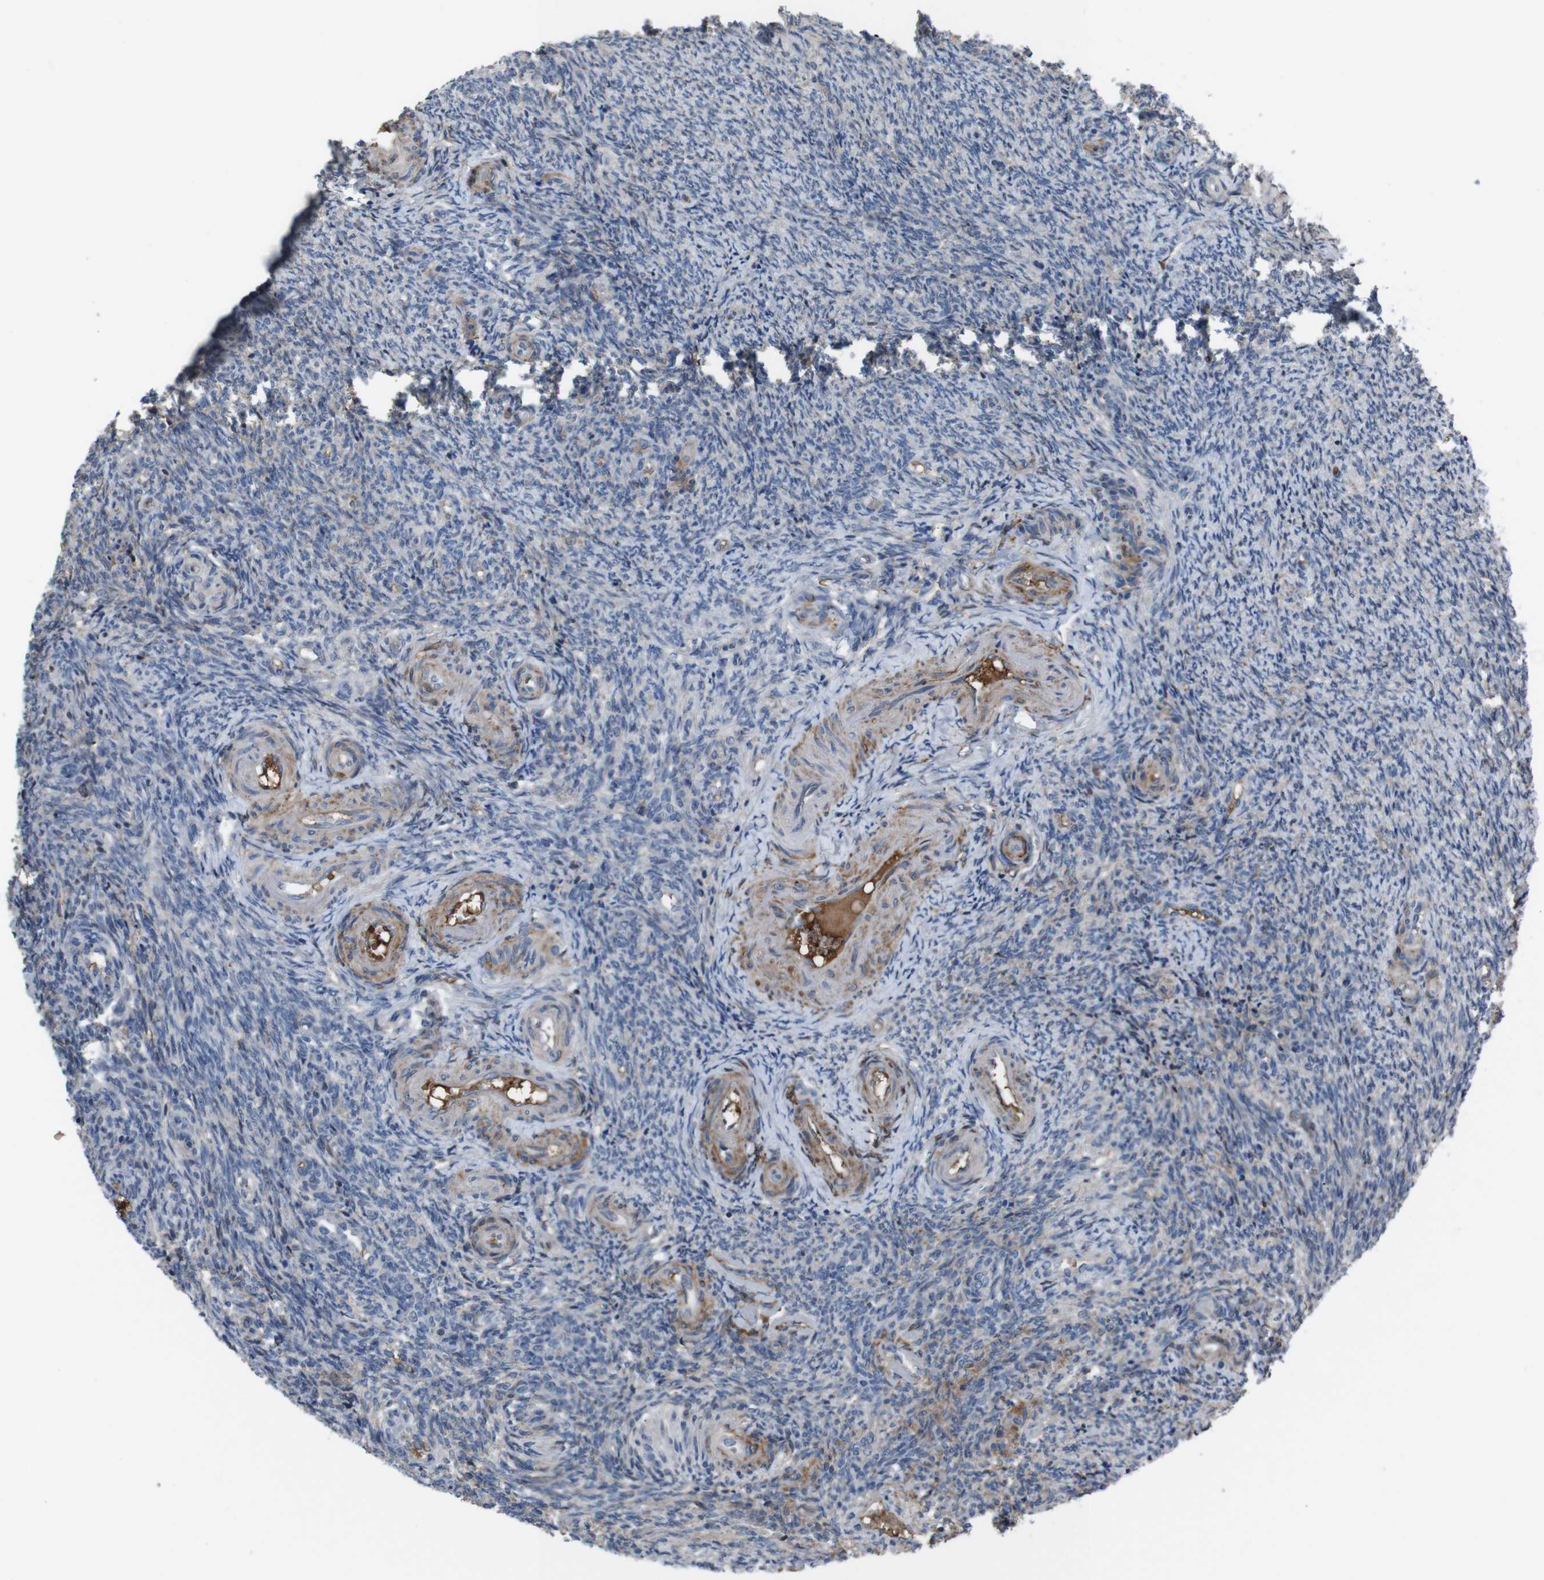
{"staining": {"intensity": "weak", "quantity": "25%-75%", "location": "cytoplasmic/membranous"}, "tissue": "ovary", "cell_type": "Ovarian stroma cells", "image_type": "normal", "snomed": [{"axis": "morphology", "description": "Normal tissue, NOS"}, {"axis": "topography", "description": "Ovary"}], "caption": "Immunohistochemical staining of normal ovary demonstrates low levels of weak cytoplasmic/membranous staining in approximately 25%-75% of ovarian stroma cells. (DAB (3,3'-diaminobenzidine) IHC, brown staining for protein, blue staining for nuclei).", "gene": "SPTB", "patient": {"sex": "female", "age": 41}}